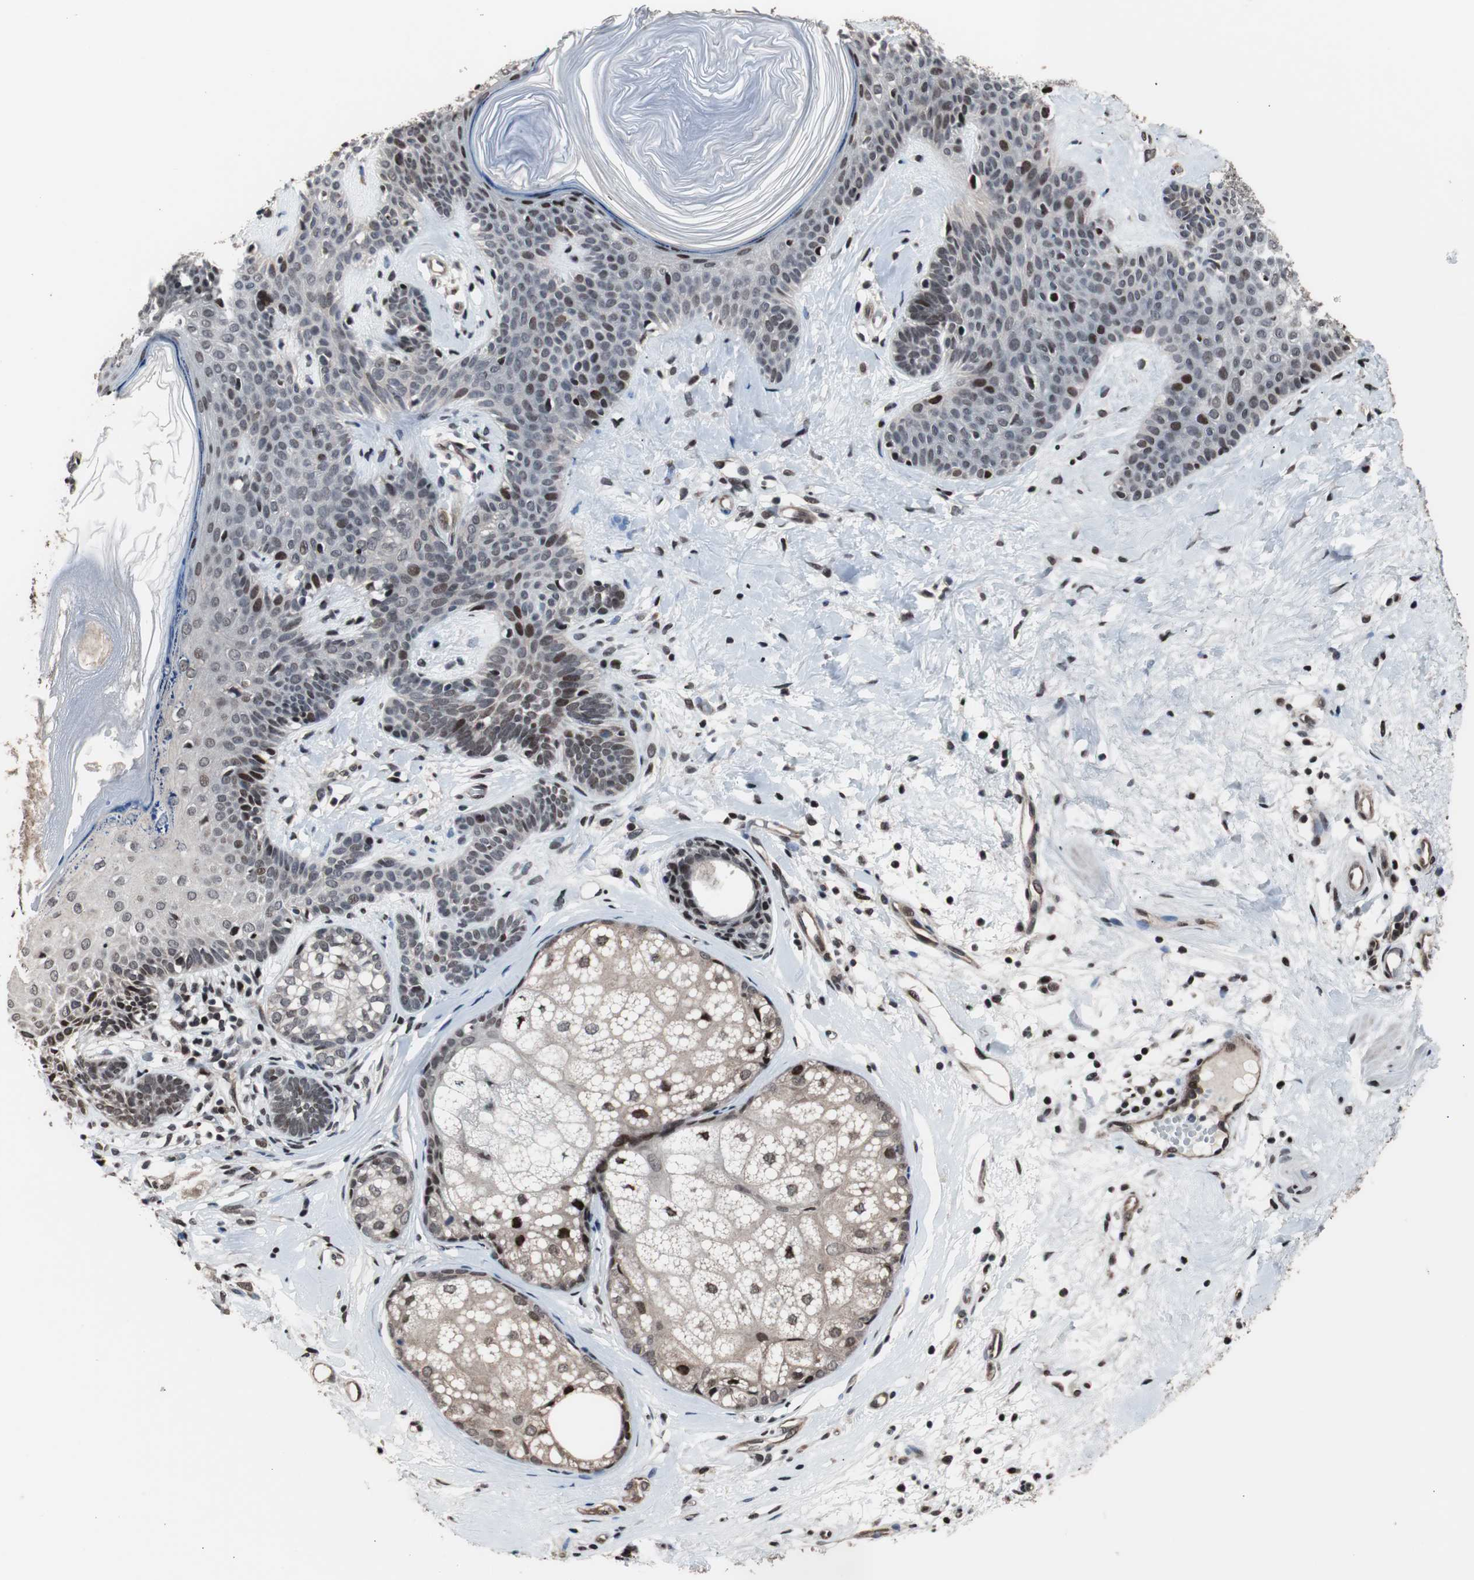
{"staining": {"intensity": "moderate", "quantity": "<25%", "location": "nuclear"}, "tissue": "skin cancer", "cell_type": "Tumor cells", "image_type": "cancer", "snomed": [{"axis": "morphology", "description": "Developmental malformation"}, {"axis": "morphology", "description": "Basal cell carcinoma"}, {"axis": "topography", "description": "Skin"}], "caption": "A photomicrograph of skin cancer (basal cell carcinoma) stained for a protein shows moderate nuclear brown staining in tumor cells. (IHC, brightfield microscopy, high magnification).", "gene": "POGZ", "patient": {"sex": "female", "age": 62}}